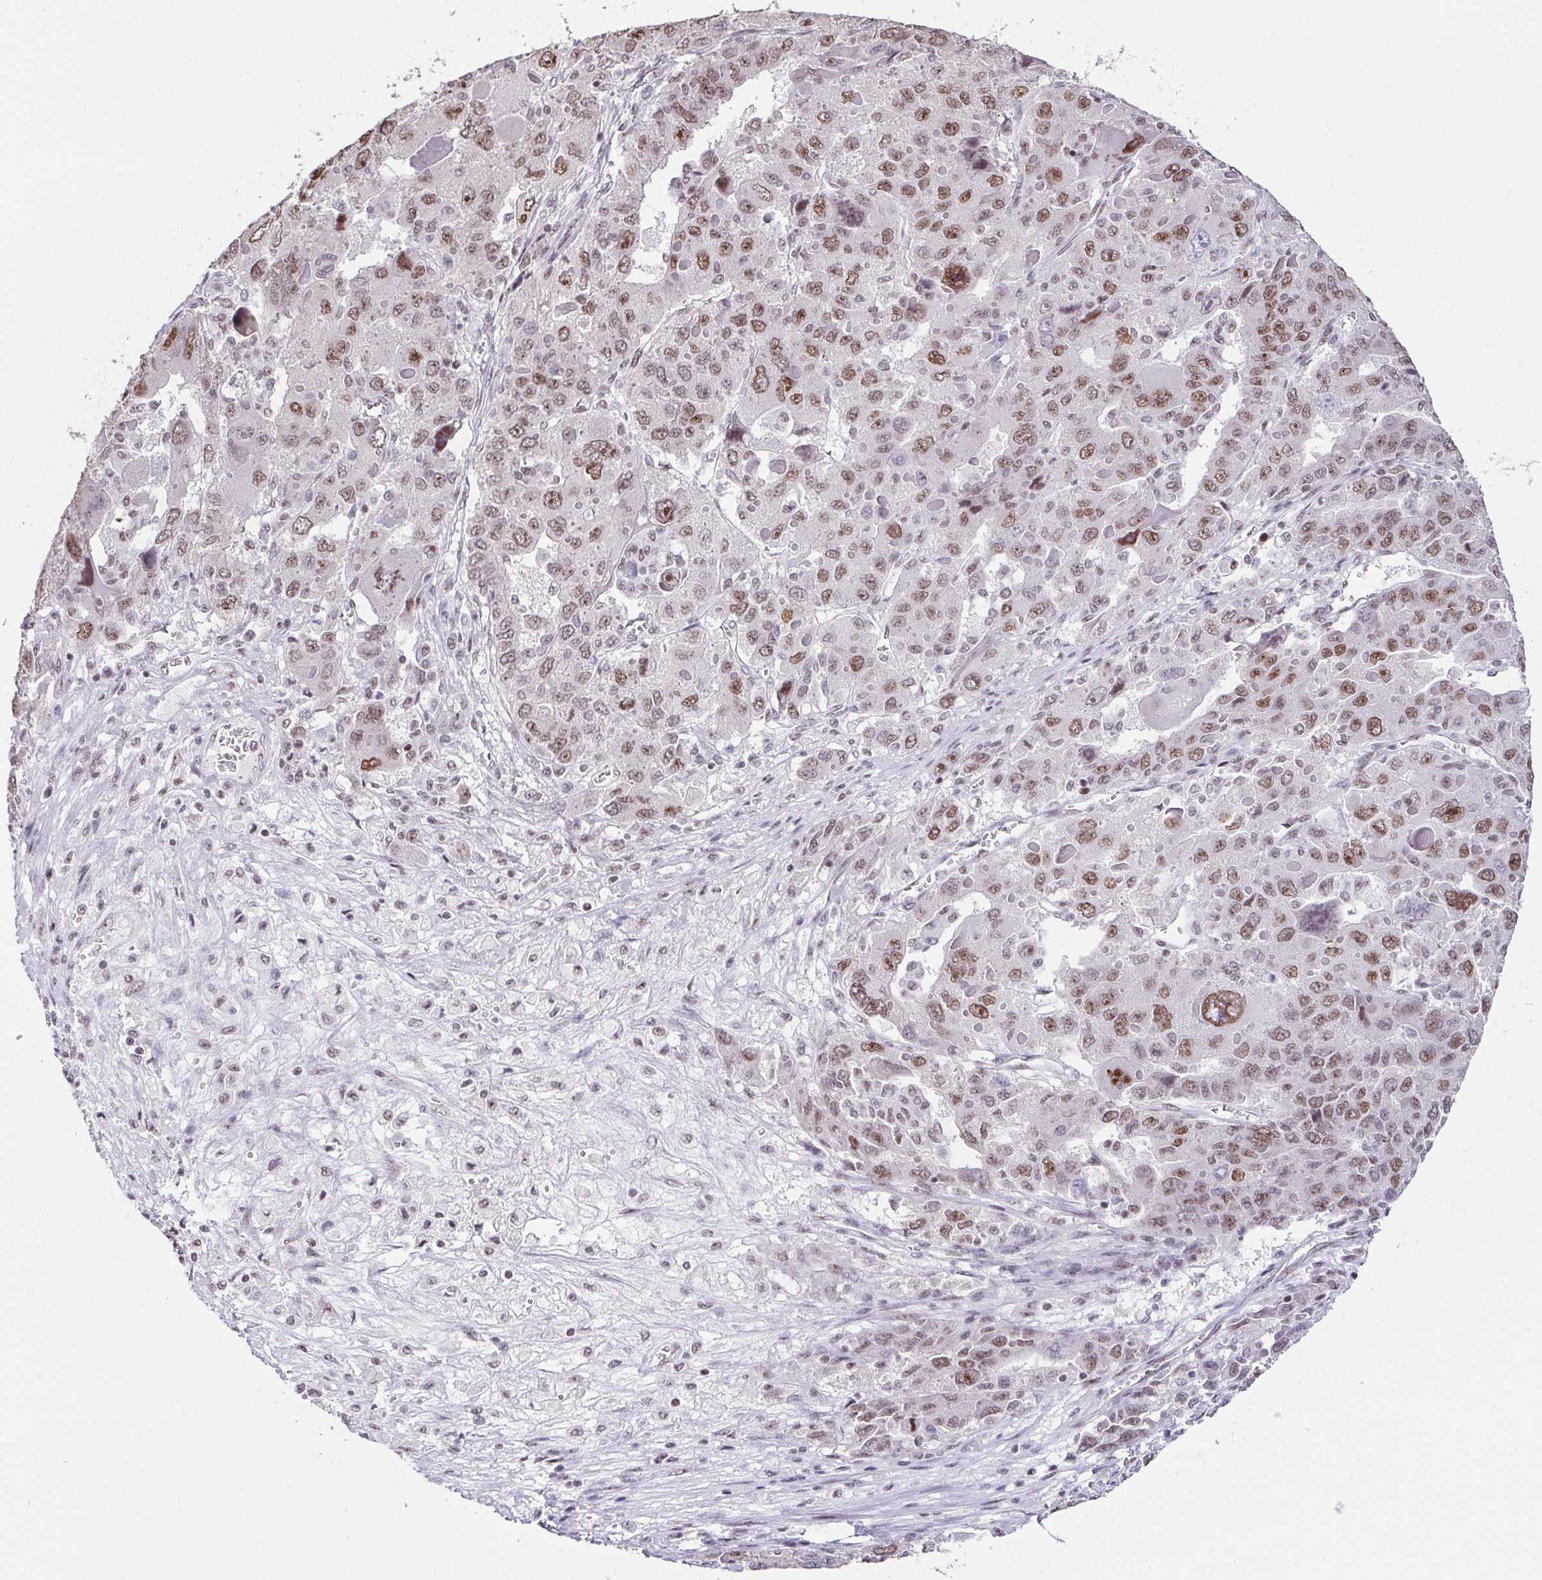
{"staining": {"intensity": "moderate", "quantity": ">75%", "location": "nuclear"}, "tissue": "liver cancer", "cell_type": "Tumor cells", "image_type": "cancer", "snomed": [{"axis": "morphology", "description": "Carcinoma, Hepatocellular, NOS"}, {"axis": "topography", "description": "Liver"}], "caption": "This image demonstrates IHC staining of liver hepatocellular carcinoma, with medium moderate nuclear positivity in approximately >75% of tumor cells.", "gene": "ZNF800", "patient": {"sex": "female", "age": 41}}